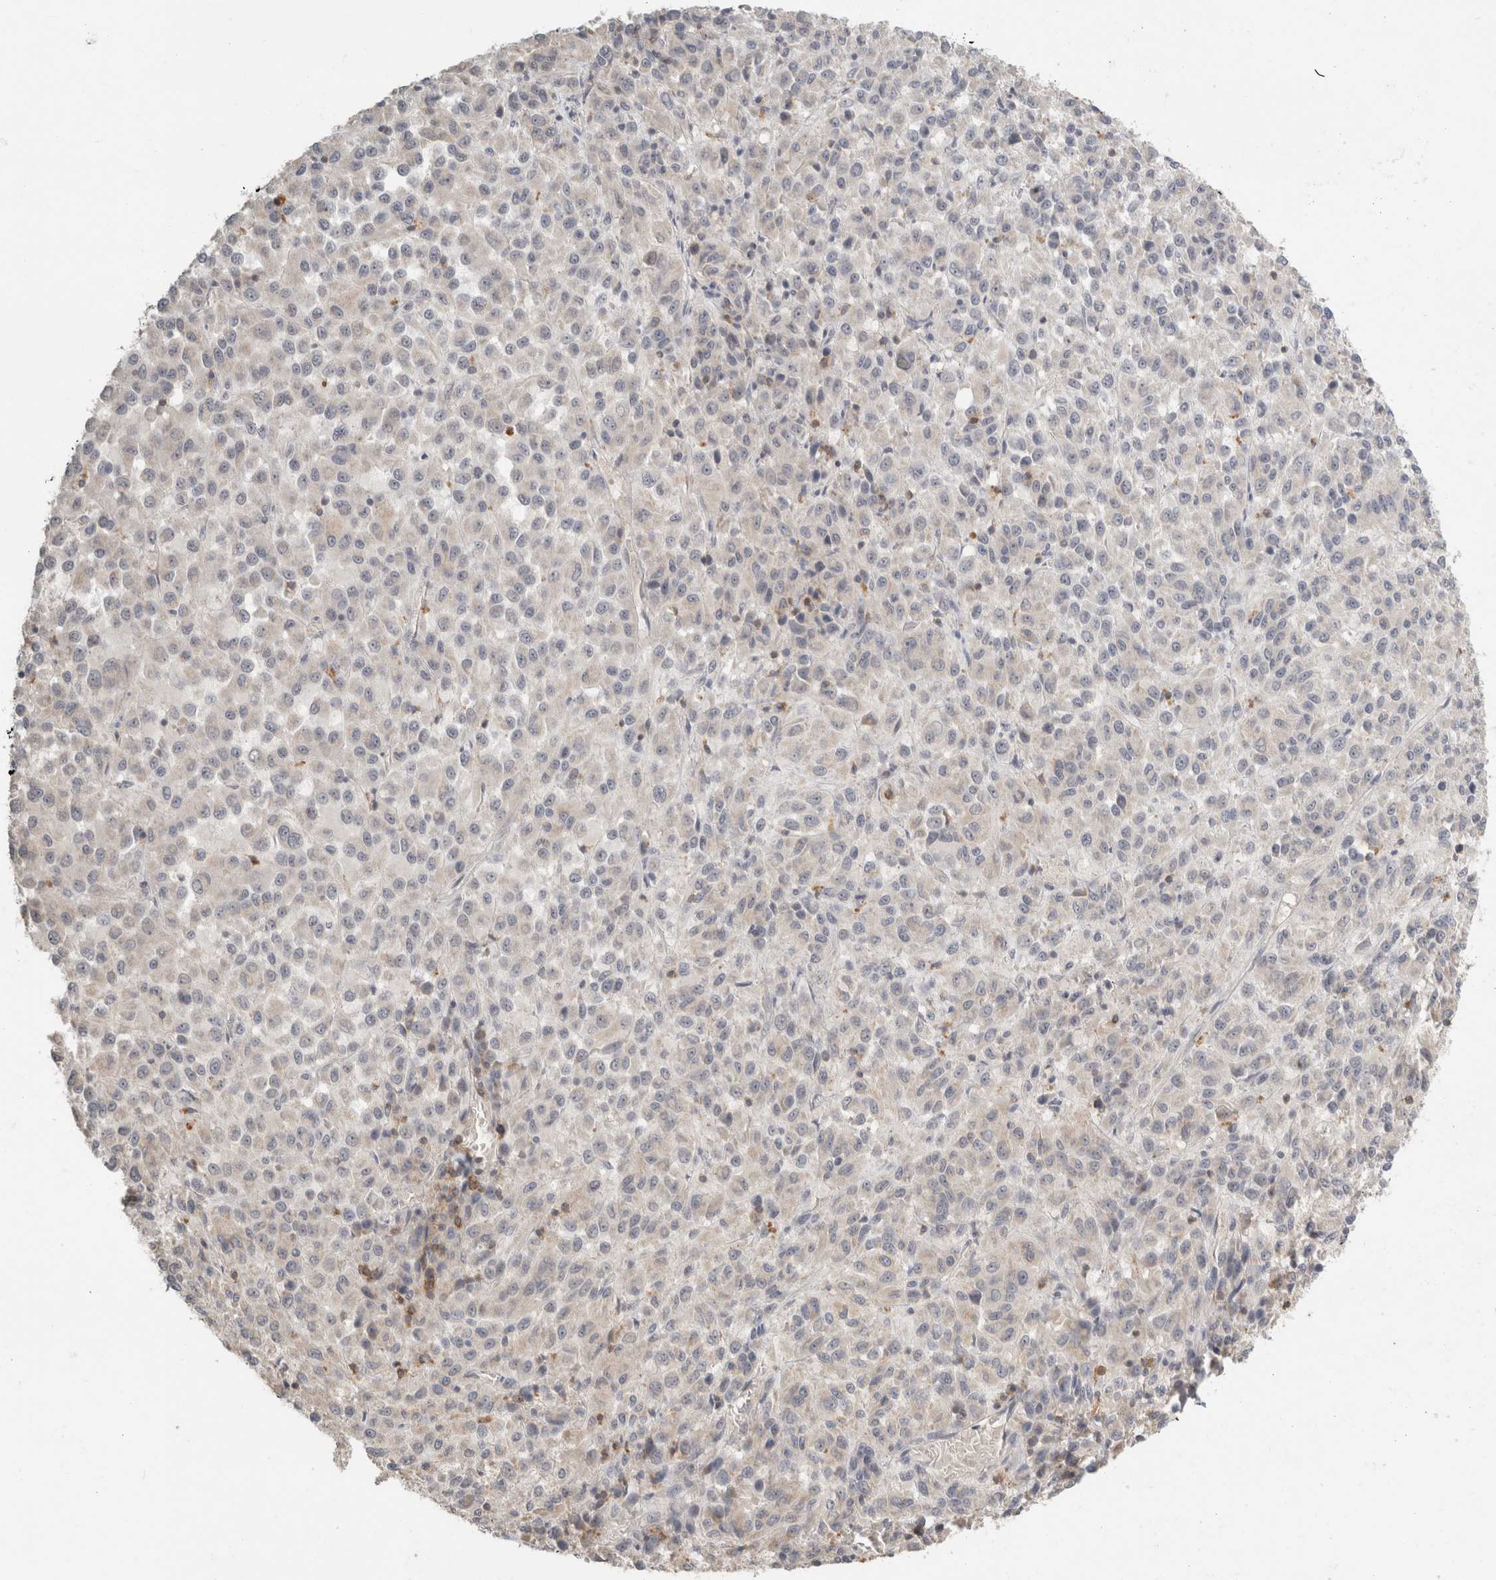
{"staining": {"intensity": "negative", "quantity": "none", "location": "none"}, "tissue": "melanoma", "cell_type": "Tumor cells", "image_type": "cancer", "snomed": [{"axis": "morphology", "description": "Malignant melanoma, Metastatic site"}, {"axis": "topography", "description": "Lung"}], "caption": "Immunohistochemistry of melanoma exhibits no positivity in tumor cells.", "gene": "TRAT1", "patient": {"sex": "male", "age": 64}}